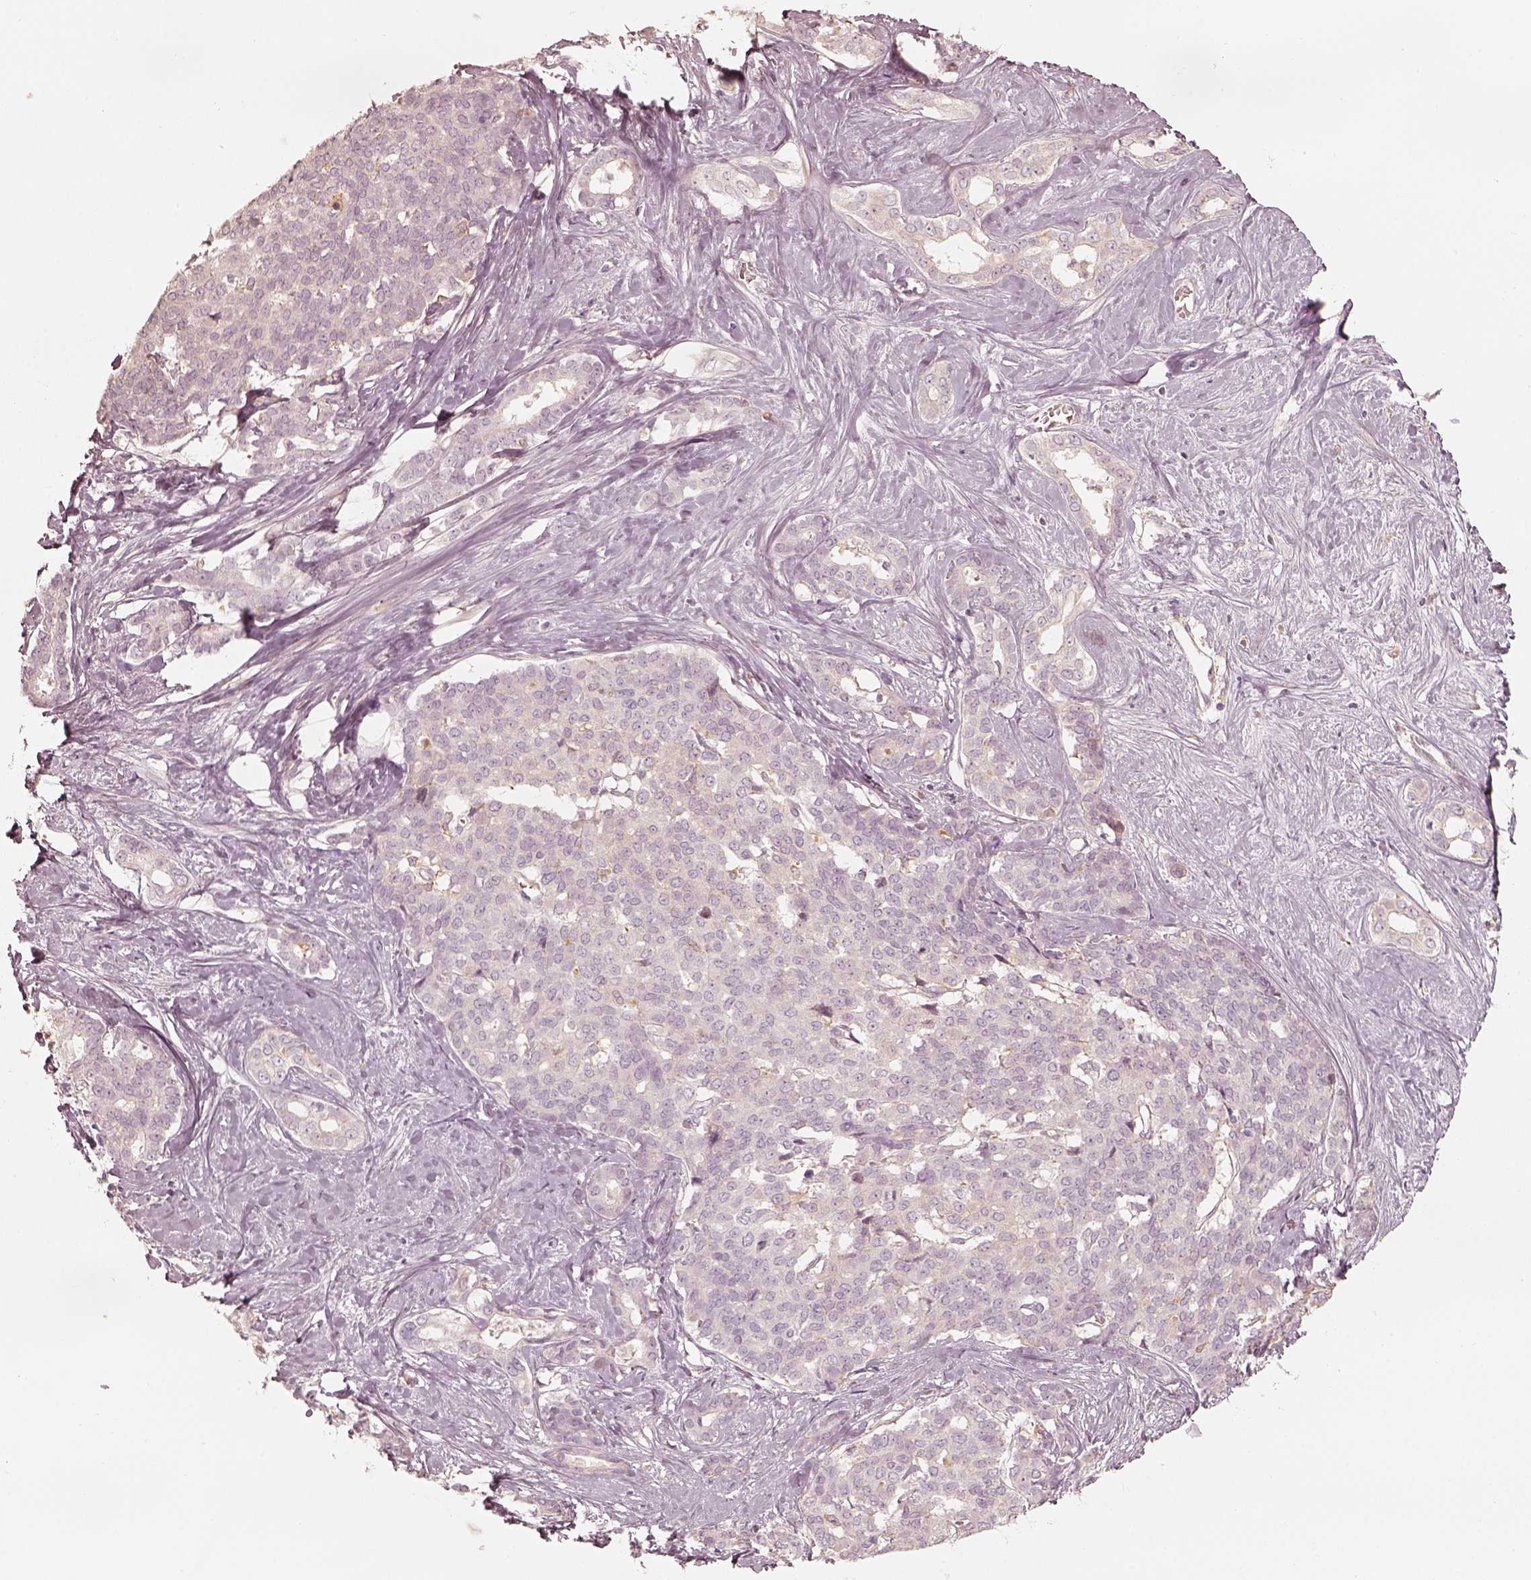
{"staining": {"intensity": "negative", "quantity": "none", "location": "none"}, "tissue": "liver cancer", "cell_type": "Tumor cells", "image_type": "cancer", "snomed": [{"axis": "morphology", "description": "Cholangiocarcinoma"}, {"axis": "topography", "description": "Liver"}], "caption": "The histopathology image shows no staining of tumor cells in liver cancer.", "gene": "FMNL2", "patient": {"sex": "female", "age": 47}}